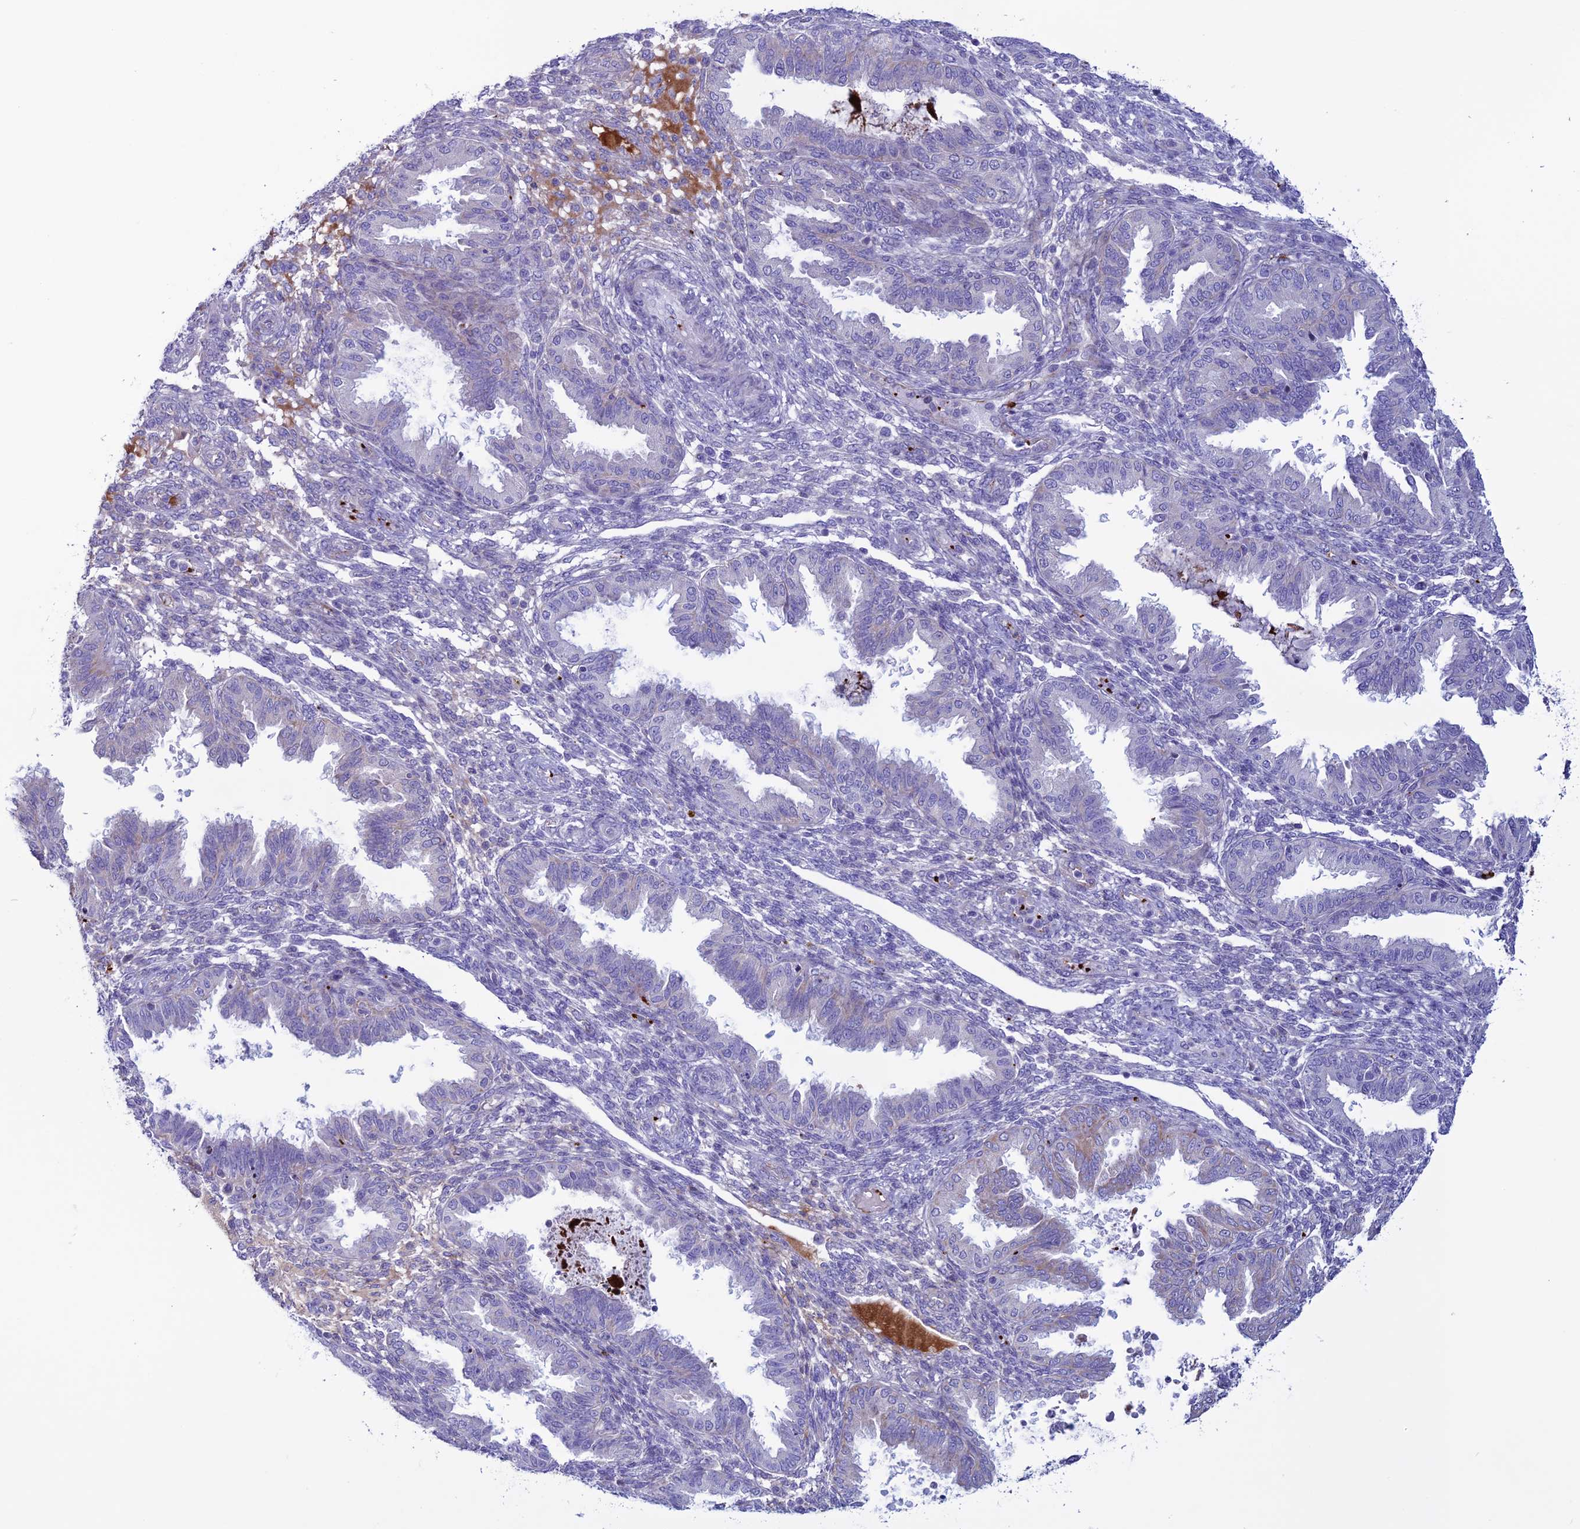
{"staining": {"intensity": "negative", "quantity": "none", "location": "none"}, "tissue": "endometrium", "cell_type": "Cells in endometrial stroma", "image_type": "normal", "snomed": [{"axis": "morphology", "description": "Normal tissue, NOS"}, {"axis": "topography", "description": "Endometrium"}], "caption": "The histopathology image reveals no significant positivity in cells in endometrial stroma of endometrium. (Brightfield microscopy of DAB immunohistochemistry (IHC) at high magnification).", "gene": "C21orf140", "patient": {"sex": "female", "age": 33}}